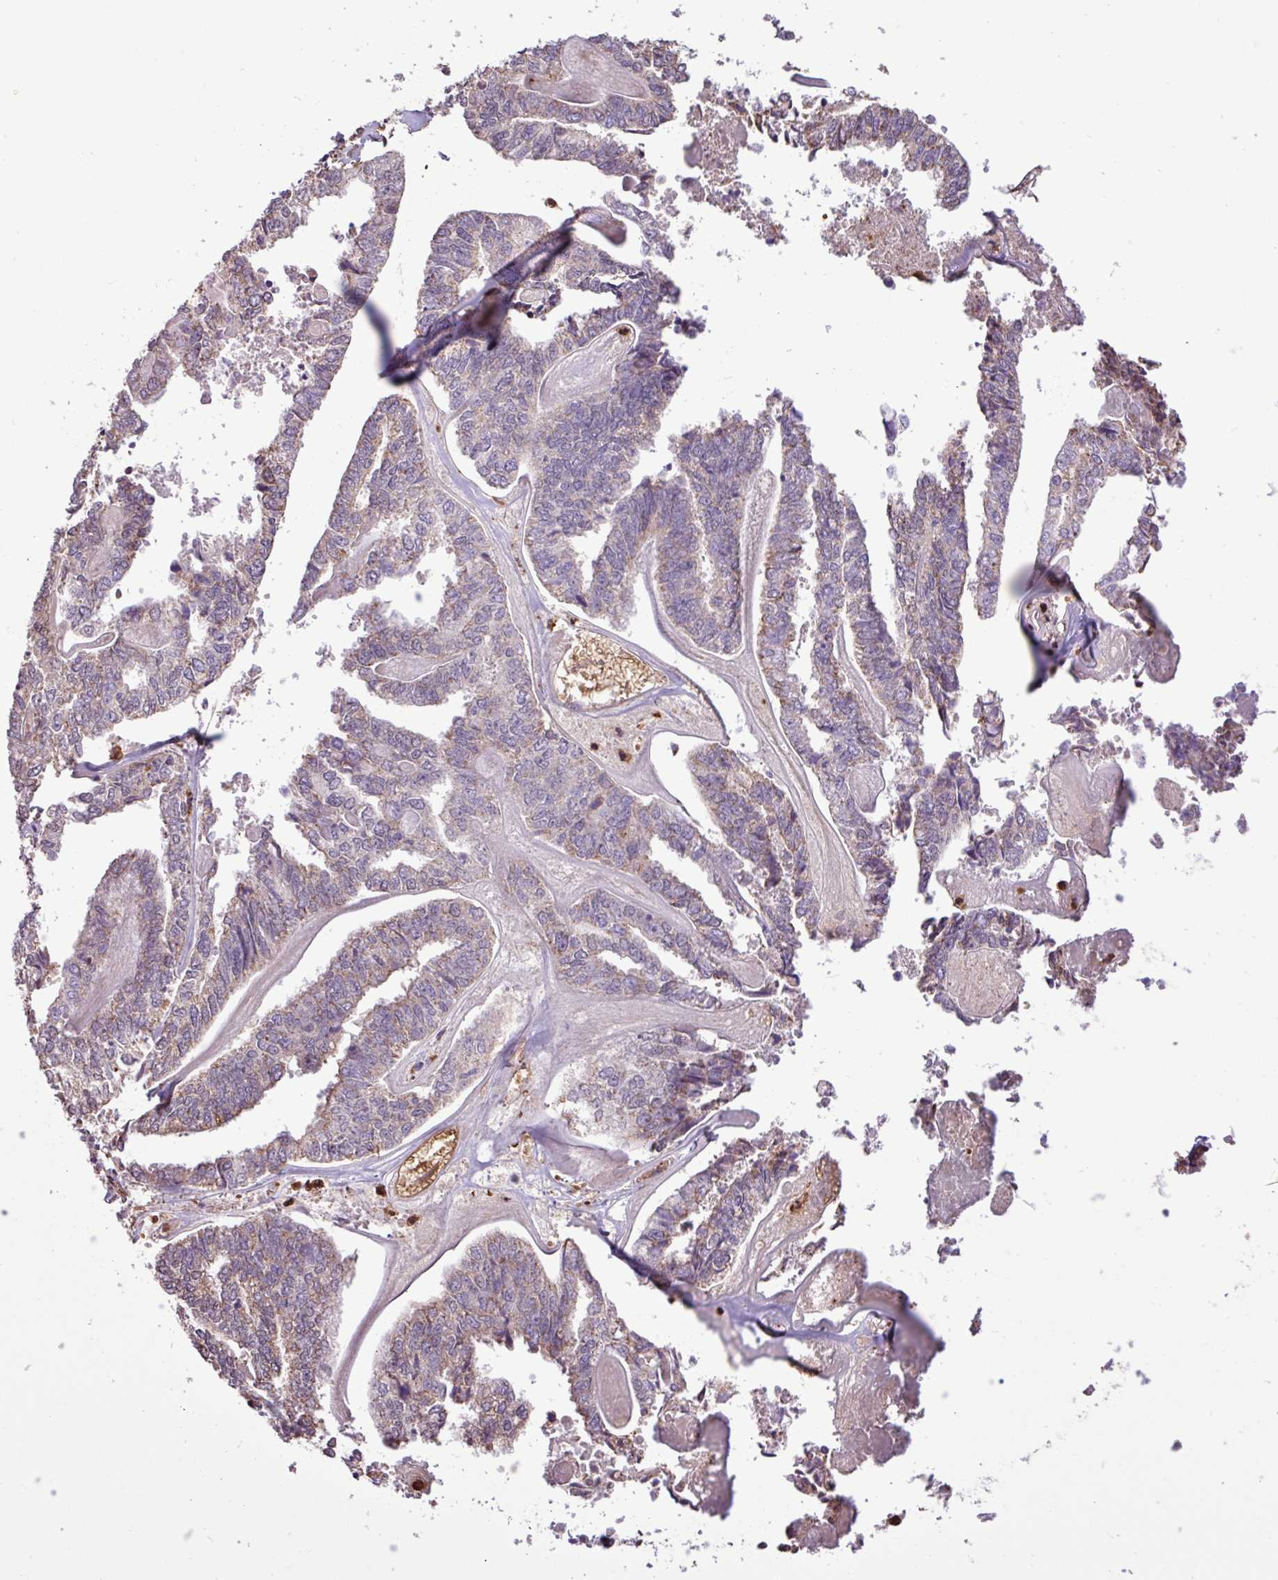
{"staining": {"intensity": "weak", "quantity": "<25%", "location": "cytoplasmic/membranous"}, "tissue": "endometrial cancer", "cell_type": "Tumor cells", "image_type": "cancer", "snomed": [{"axis": "morphology", "description": "Adenocarcinoma, NOS"}, {"axis": "topography", "description": "Endometrium"}], "caption": "Endometrial cancer was stained to show a protein in brown. There is no significant staining in tumor cells. Nuclei are stained in blue.", "gene": "CHST11", "patient": {"sex": "female", "age": 73}}